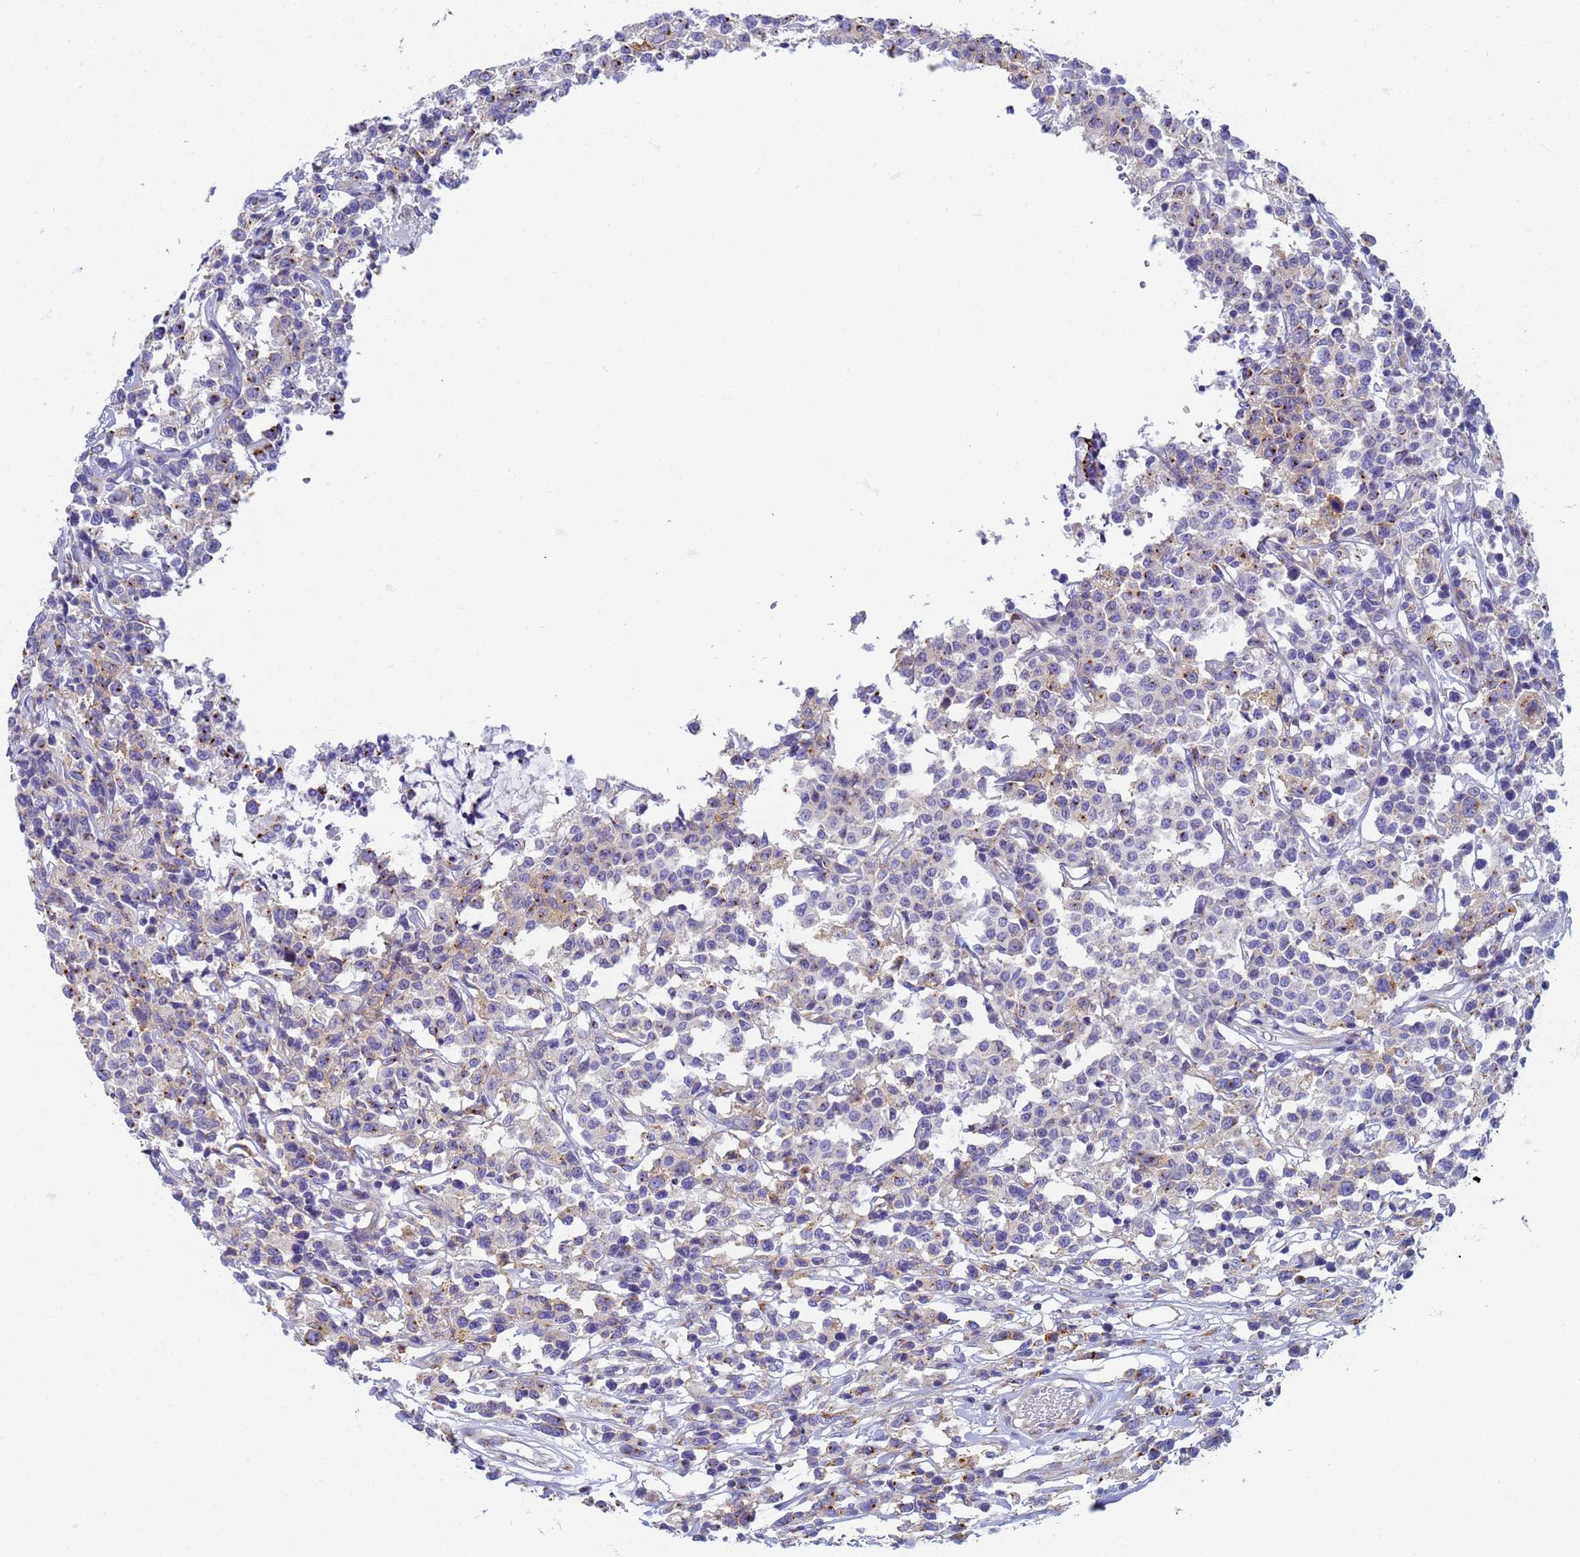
{"staining": {"intensity": "moderate", "quantity": "<25%", "location": "cytoplasmic/membranous"}, "tissue": "lymphoma", "cell_type": "Tumor cells", "image_type": "cancer", "snomed": [{"axis": "morphology", "description": "Malignant lymphoma, non-Hodgkin's type, Low grade"}, {"axis": "topography", "description": "Small intestine"}], "caption": "Immunohistochemical staining of human lymphoma reveals low levels of moderate cytoplasmic/membranous positivity in about <25% of tumor cells.", "gene": "CR1", "patient": {"sex": "female", "age": 59}}